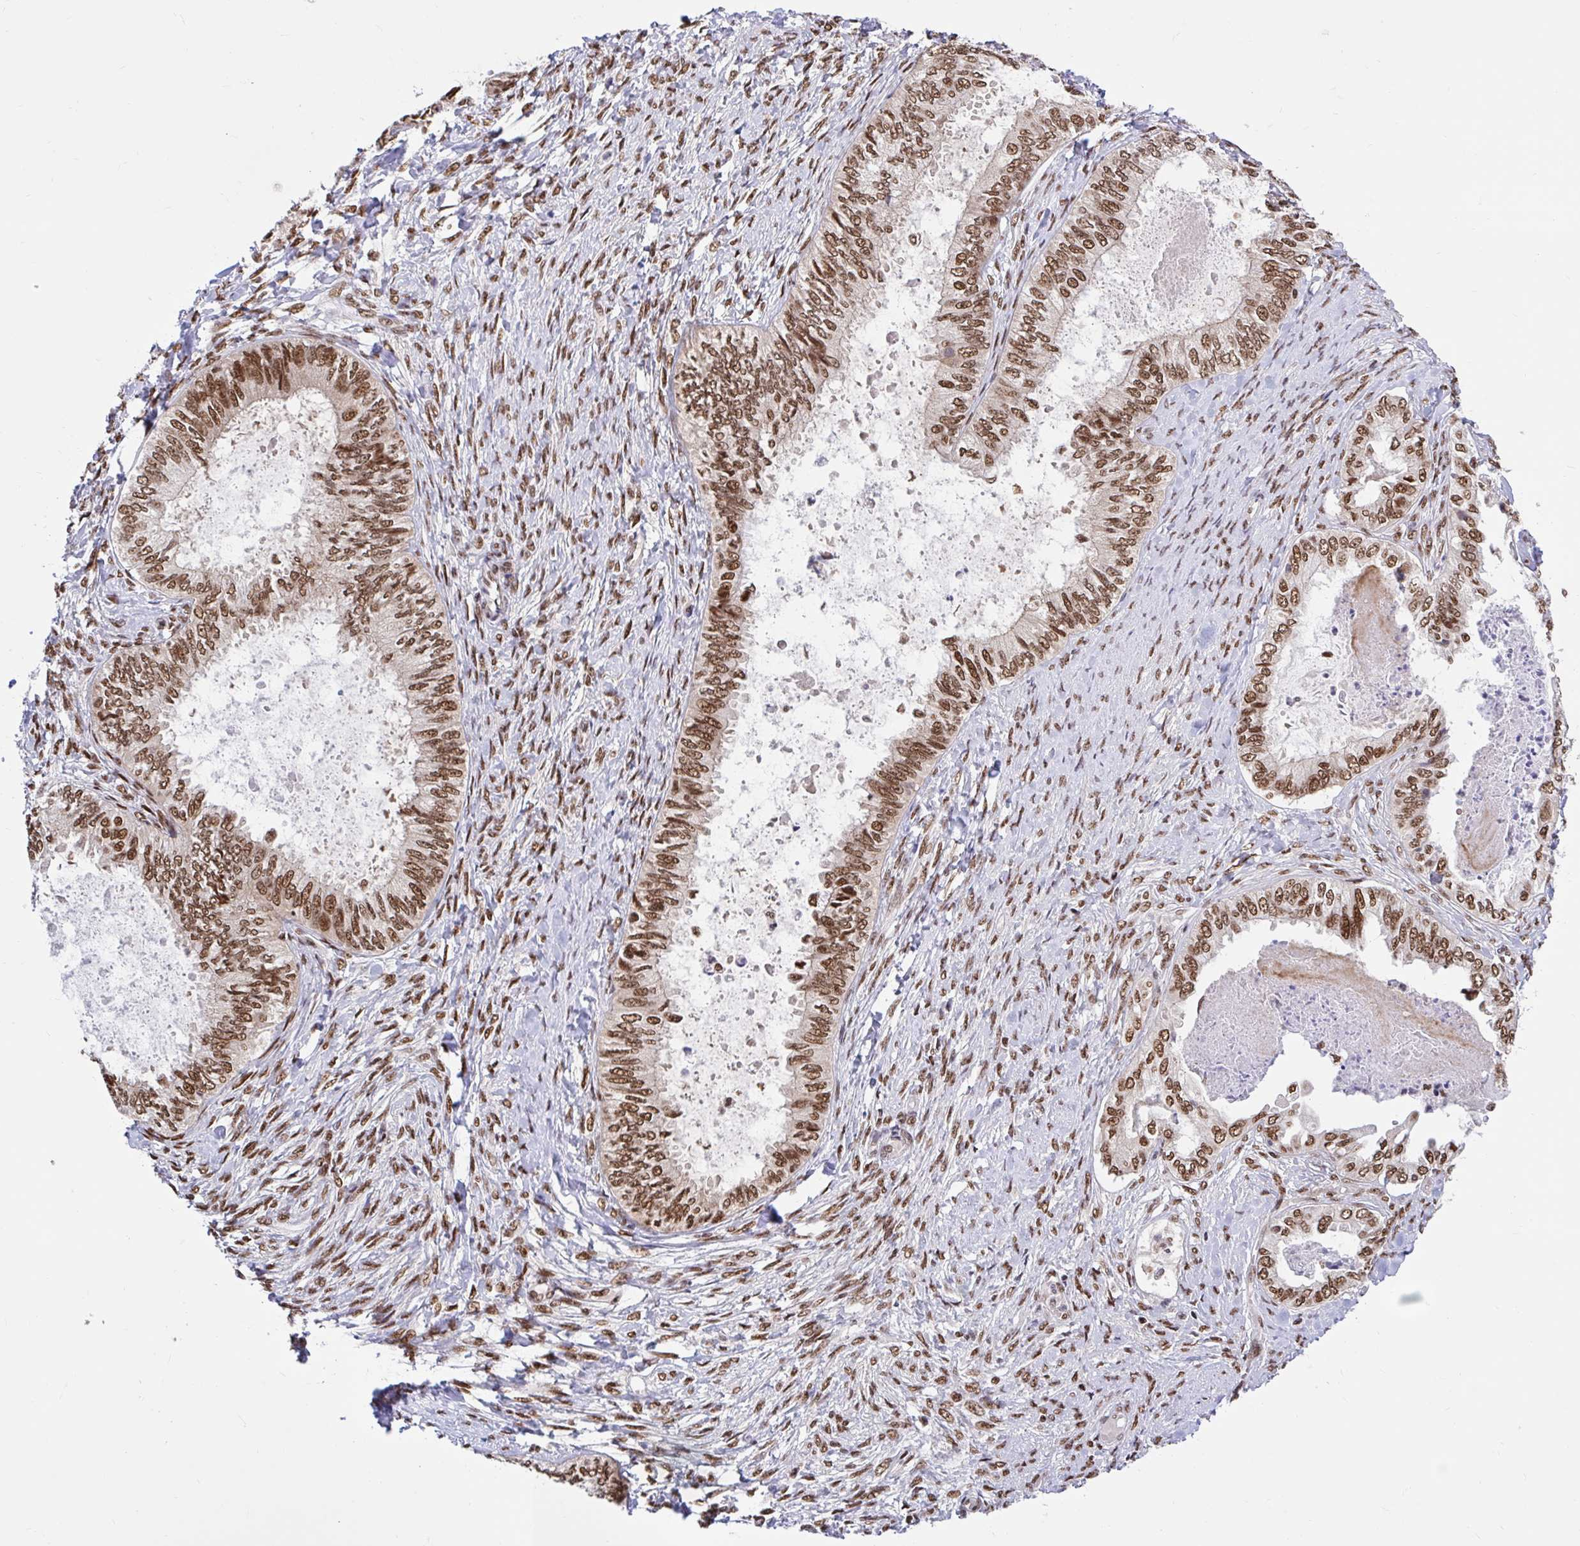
{"staining": {"intensity": "moderate", "quantity": ">75%", "location": "nuclear"}, "tissue": "ovarian cancer", "cell_type": "Tumor cells", "image_type": "cancer", "snomed": [{"axis": "morphology", "description": "Carcinoma, endometroid"}, {"axis": "topography", "description": "Ovary"}], "caption": "Endometroid carcinoma (ovarian) stained with a protein marker demonstrates moderate staining in tumor cells.", "gene": "ABCA9", "patient": {"sex": "female", "age": 70}}